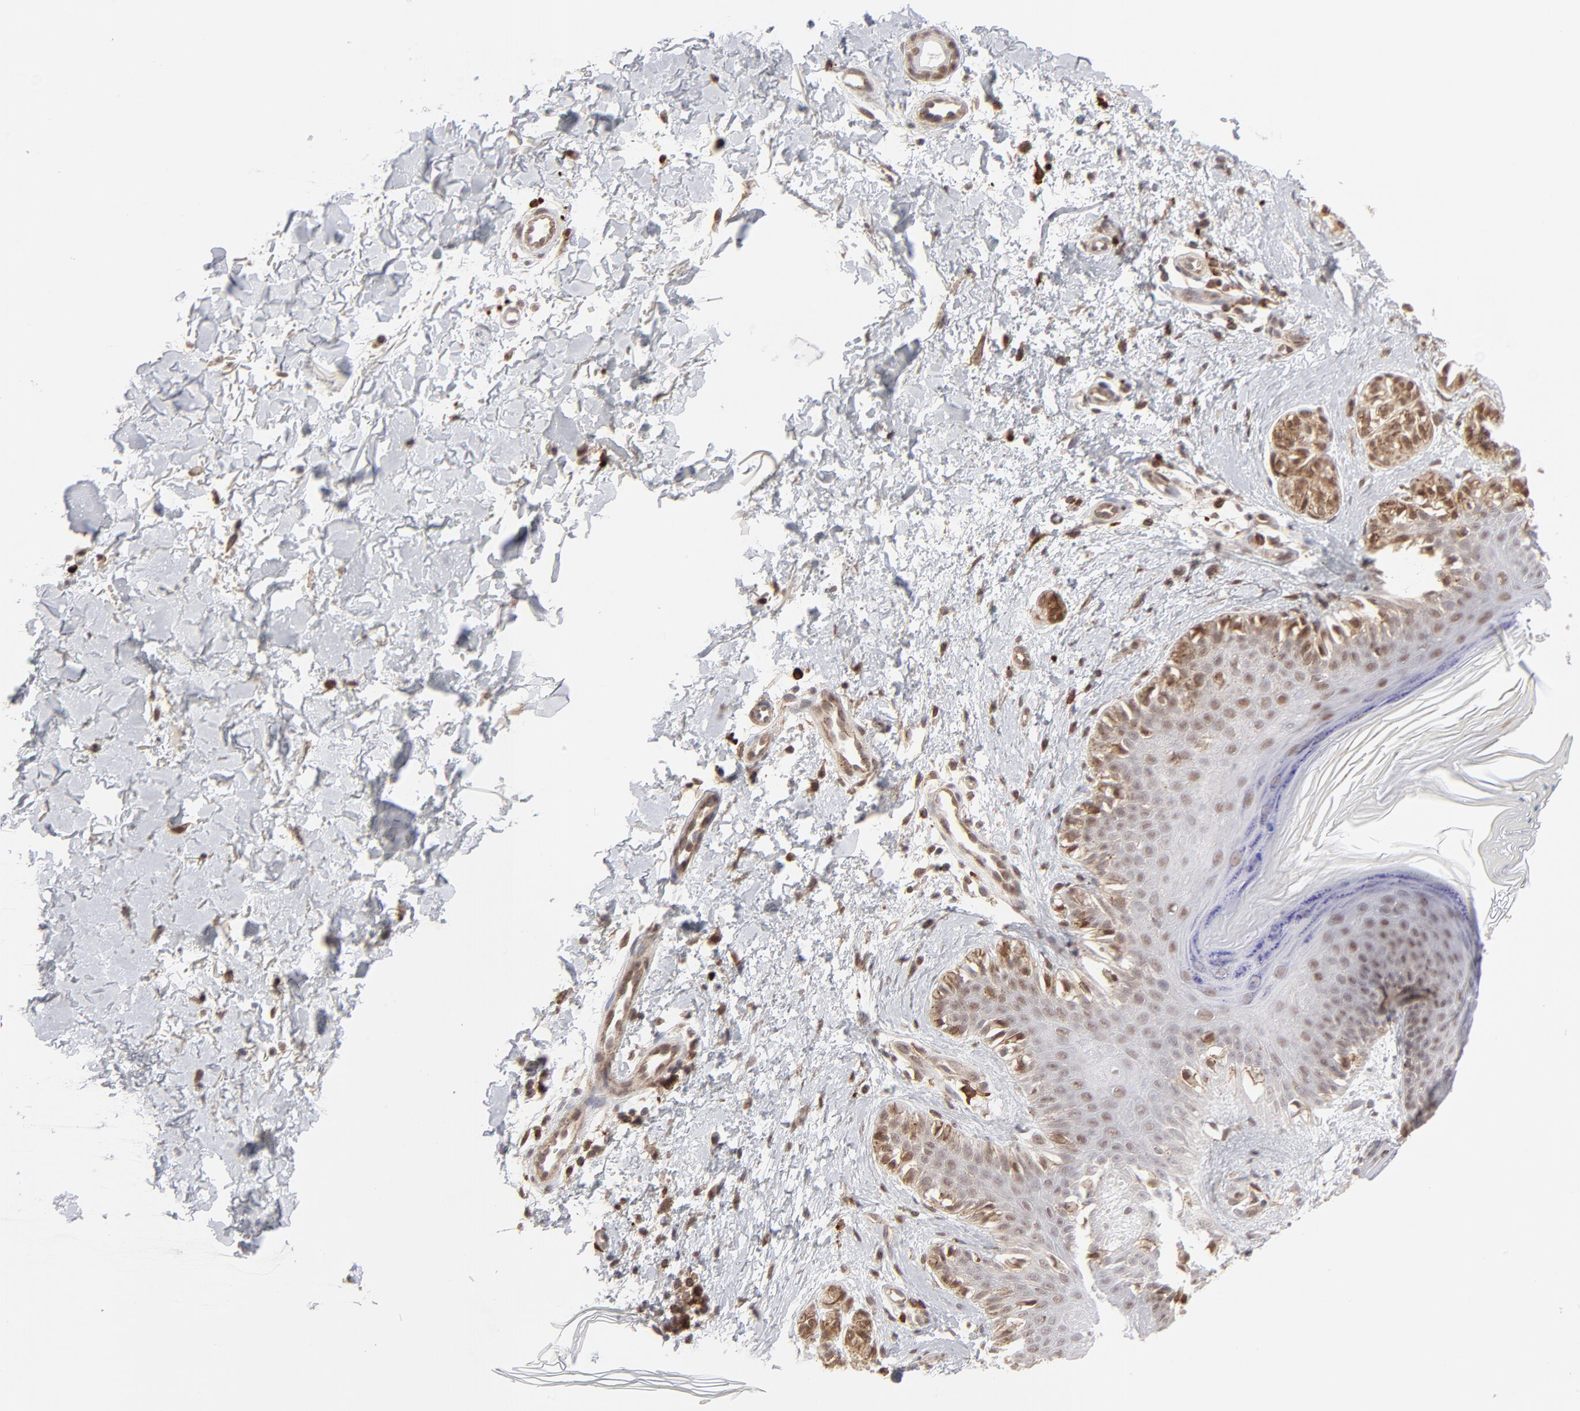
{"staining": {"intensity": "strong", "quantity": ">75%", "location": "cytoplasmic/membranous,nuclear"}, "tissue": "melanoma", "cell_type": "Tumor cells", "image_type": "cancer", "snomed": [{"axis": "morphology", "description": "Normal tissue, NOS"}, {"axis": "morphology", "description": "Malignant melanoma, NOS"}, {"axis": "topography", "description": "Skin"}], "caption": "Melanoma tissue reveals strong cytoplasmic/membranous and nuclear expression in about >75% of tumor cells", "gene": "NBN", "patient": {"sex": "male", "age": 83}}